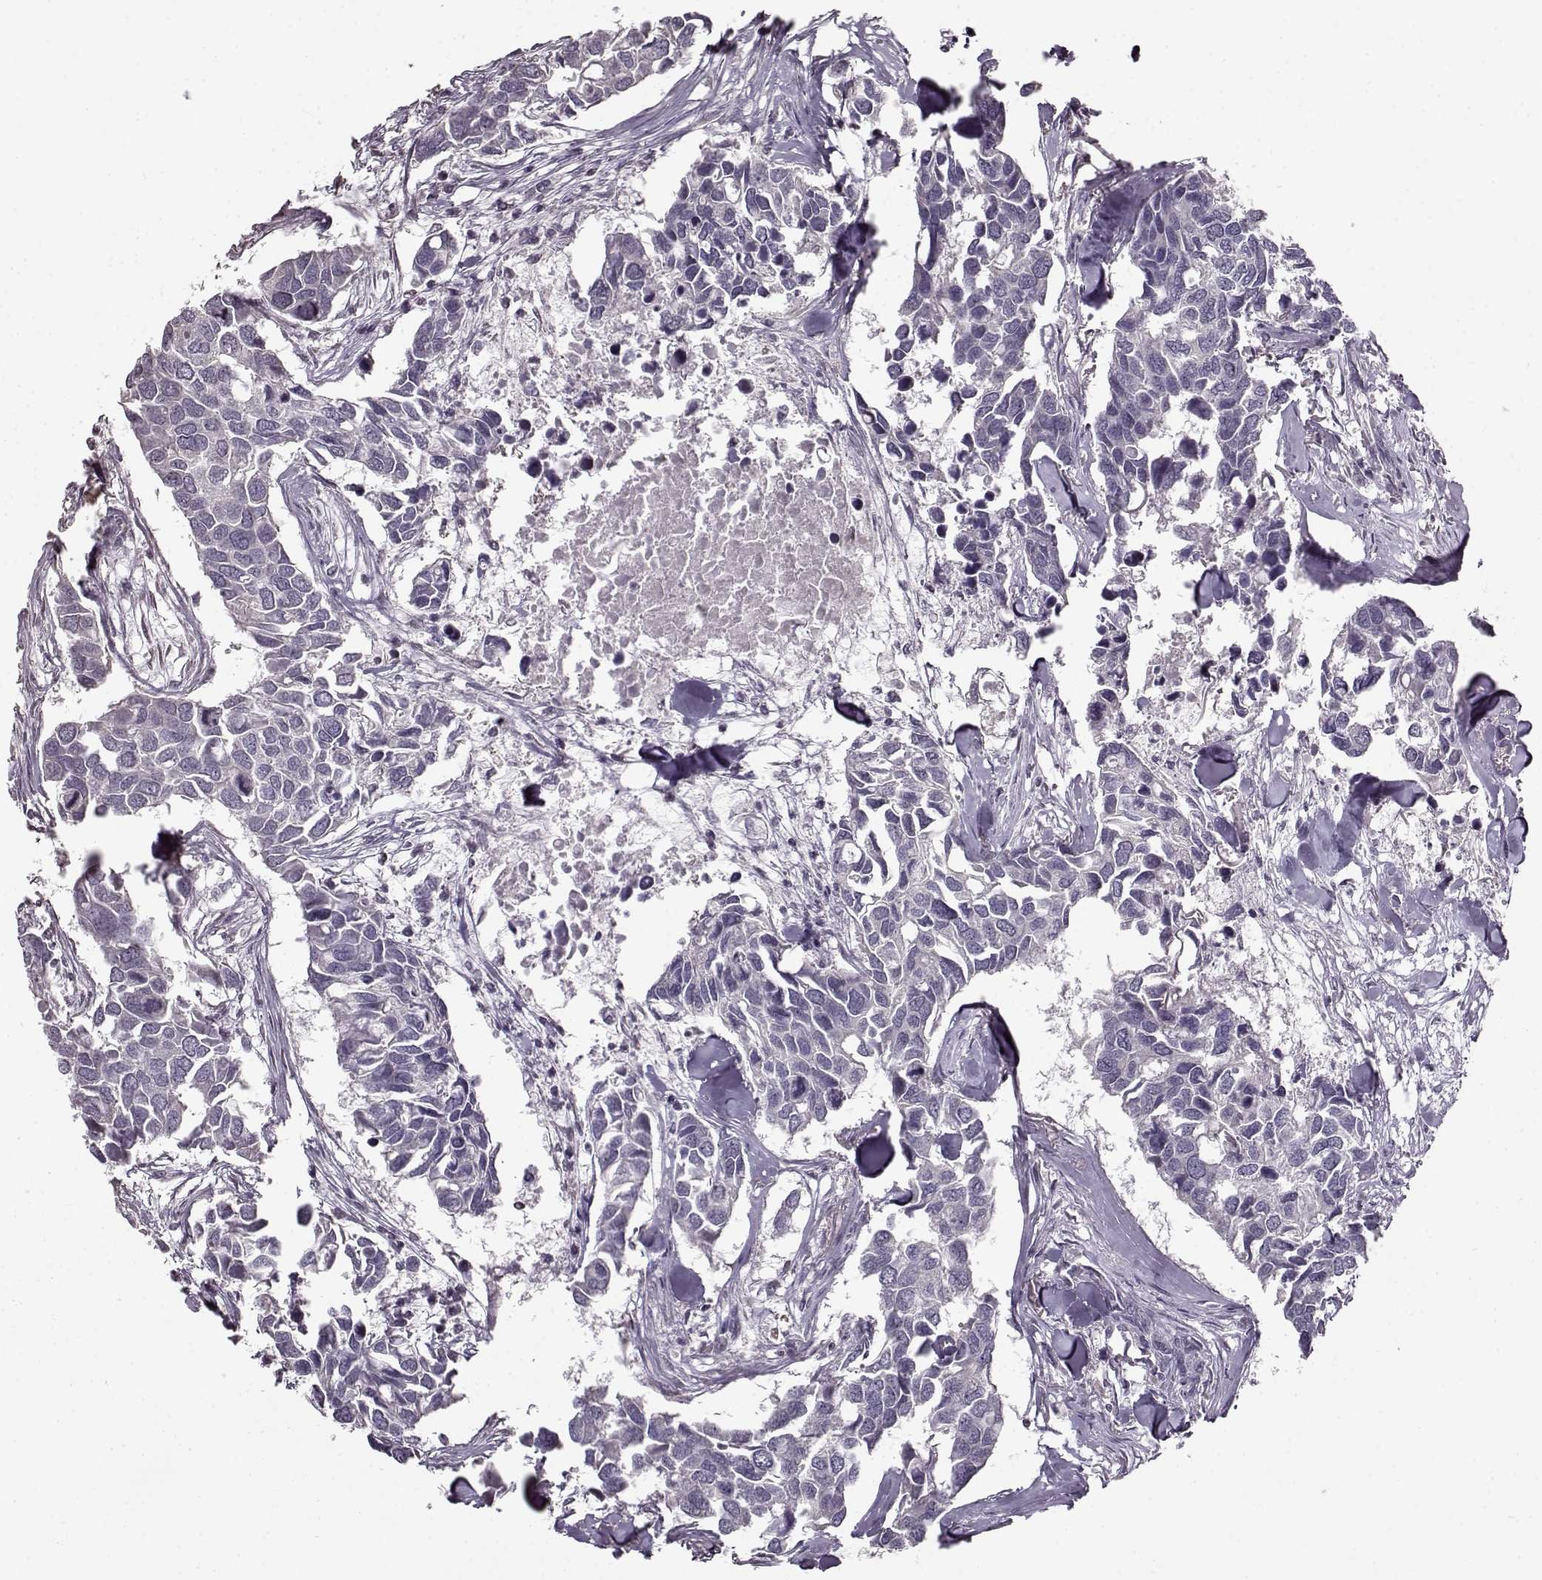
{"staining": {"intensity": "negative", "quantity": "none", "location": "none"}, "tissue": "breast cancer", "cell_type": "Tumor cells", "image_type": "cancer", "snomed": [{"axis": "morphology", "description": "Duct carcinoma"}, {"axis": "topography", "description": "Breast"}], "caption": "Immunohistochemistry of breast cancer (infiltrating ductal carcinoma) exhibits no positivity in tumor cells.", "gene": "FSHB", "patient": {"sex": "female", "age": 83}}